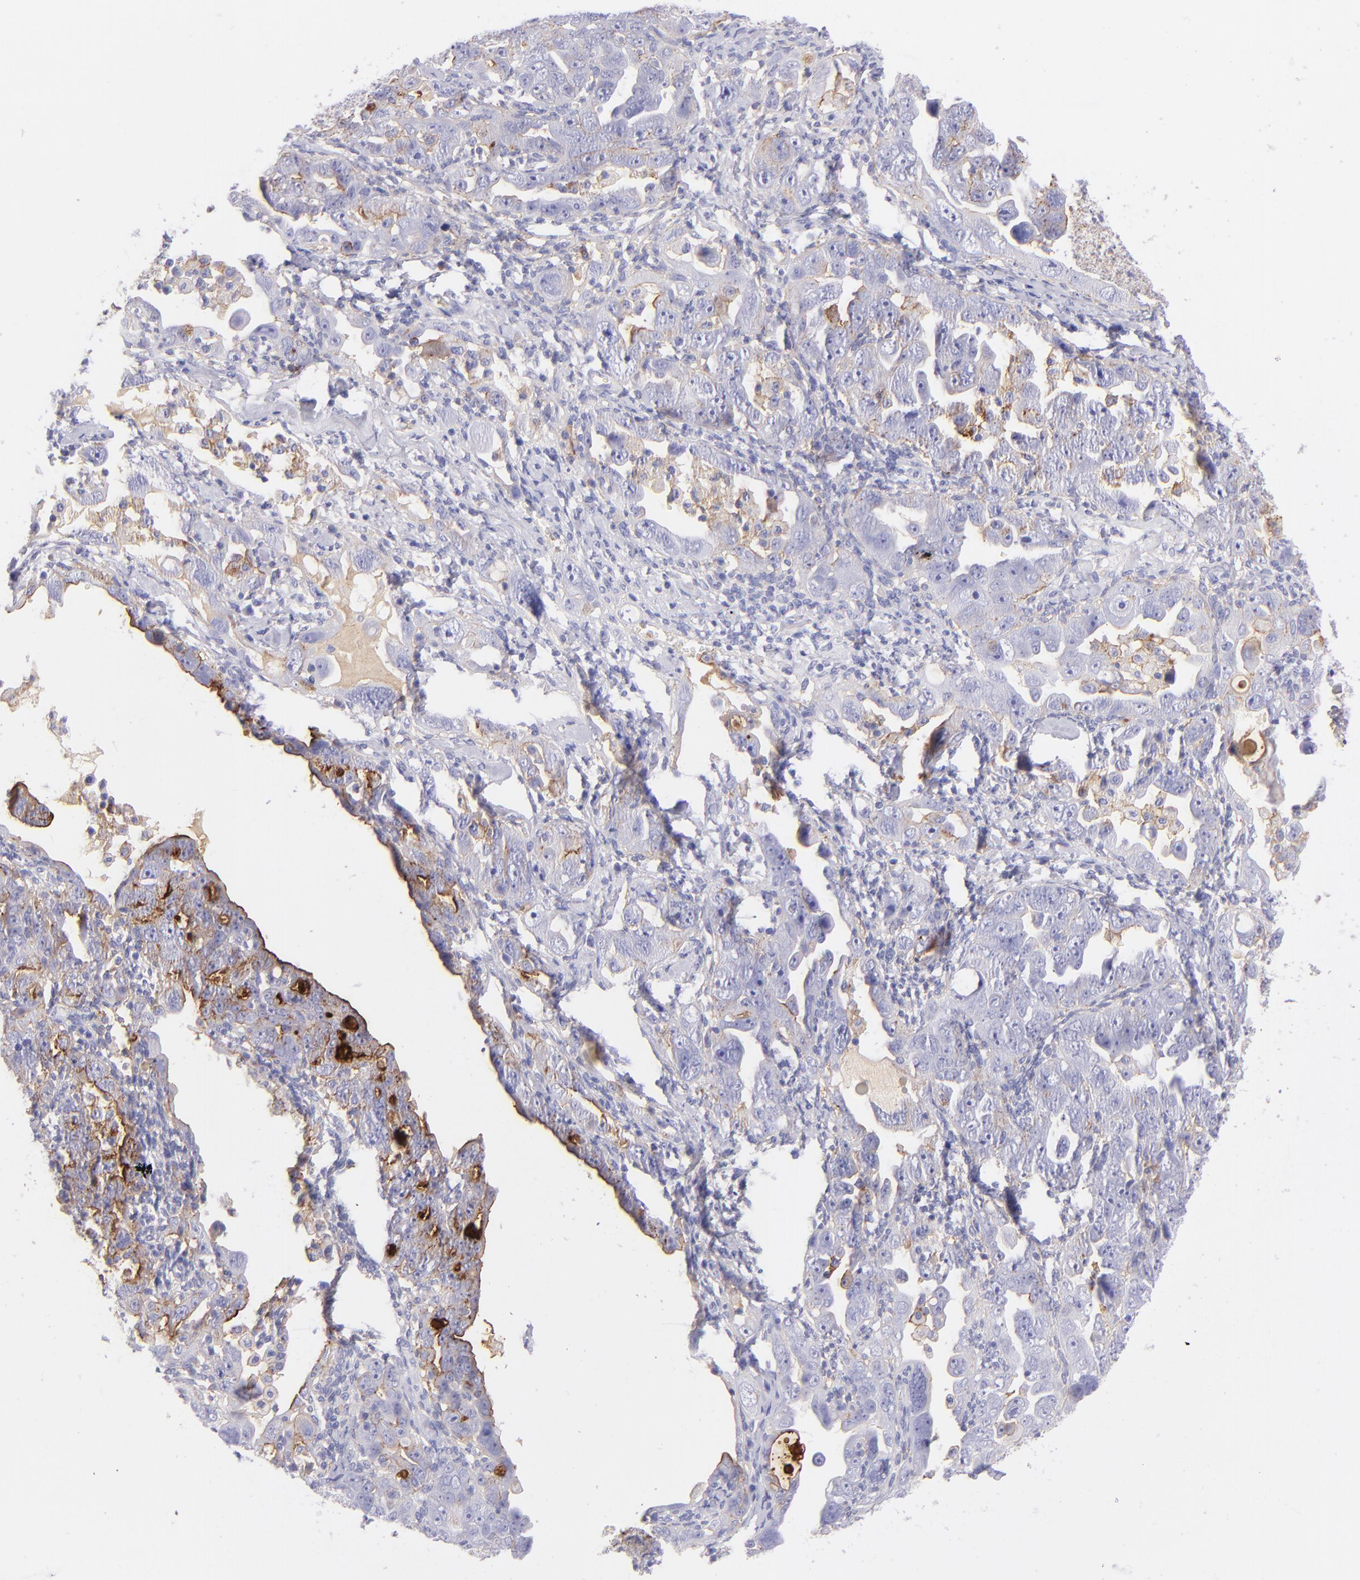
{"staining": {"intensity": "weak", "quantity": "<25%", "location": "cytoplasmic/membranous"}, "tissue": "ovarian cancer", "cell_type": "Tumor cells", "image_type": "cancer", "snomed": [{"axis": "morphology", "description": "Cystadenocarcinoma, serous, NOS"}, {"axis": "topography", "description": "Ovary"}], "caption": "Tumor cells are negative for brown protein staining in ovarian cancer.", "gene": "CD81", "patient": {"sex": "female", "age": 66}}